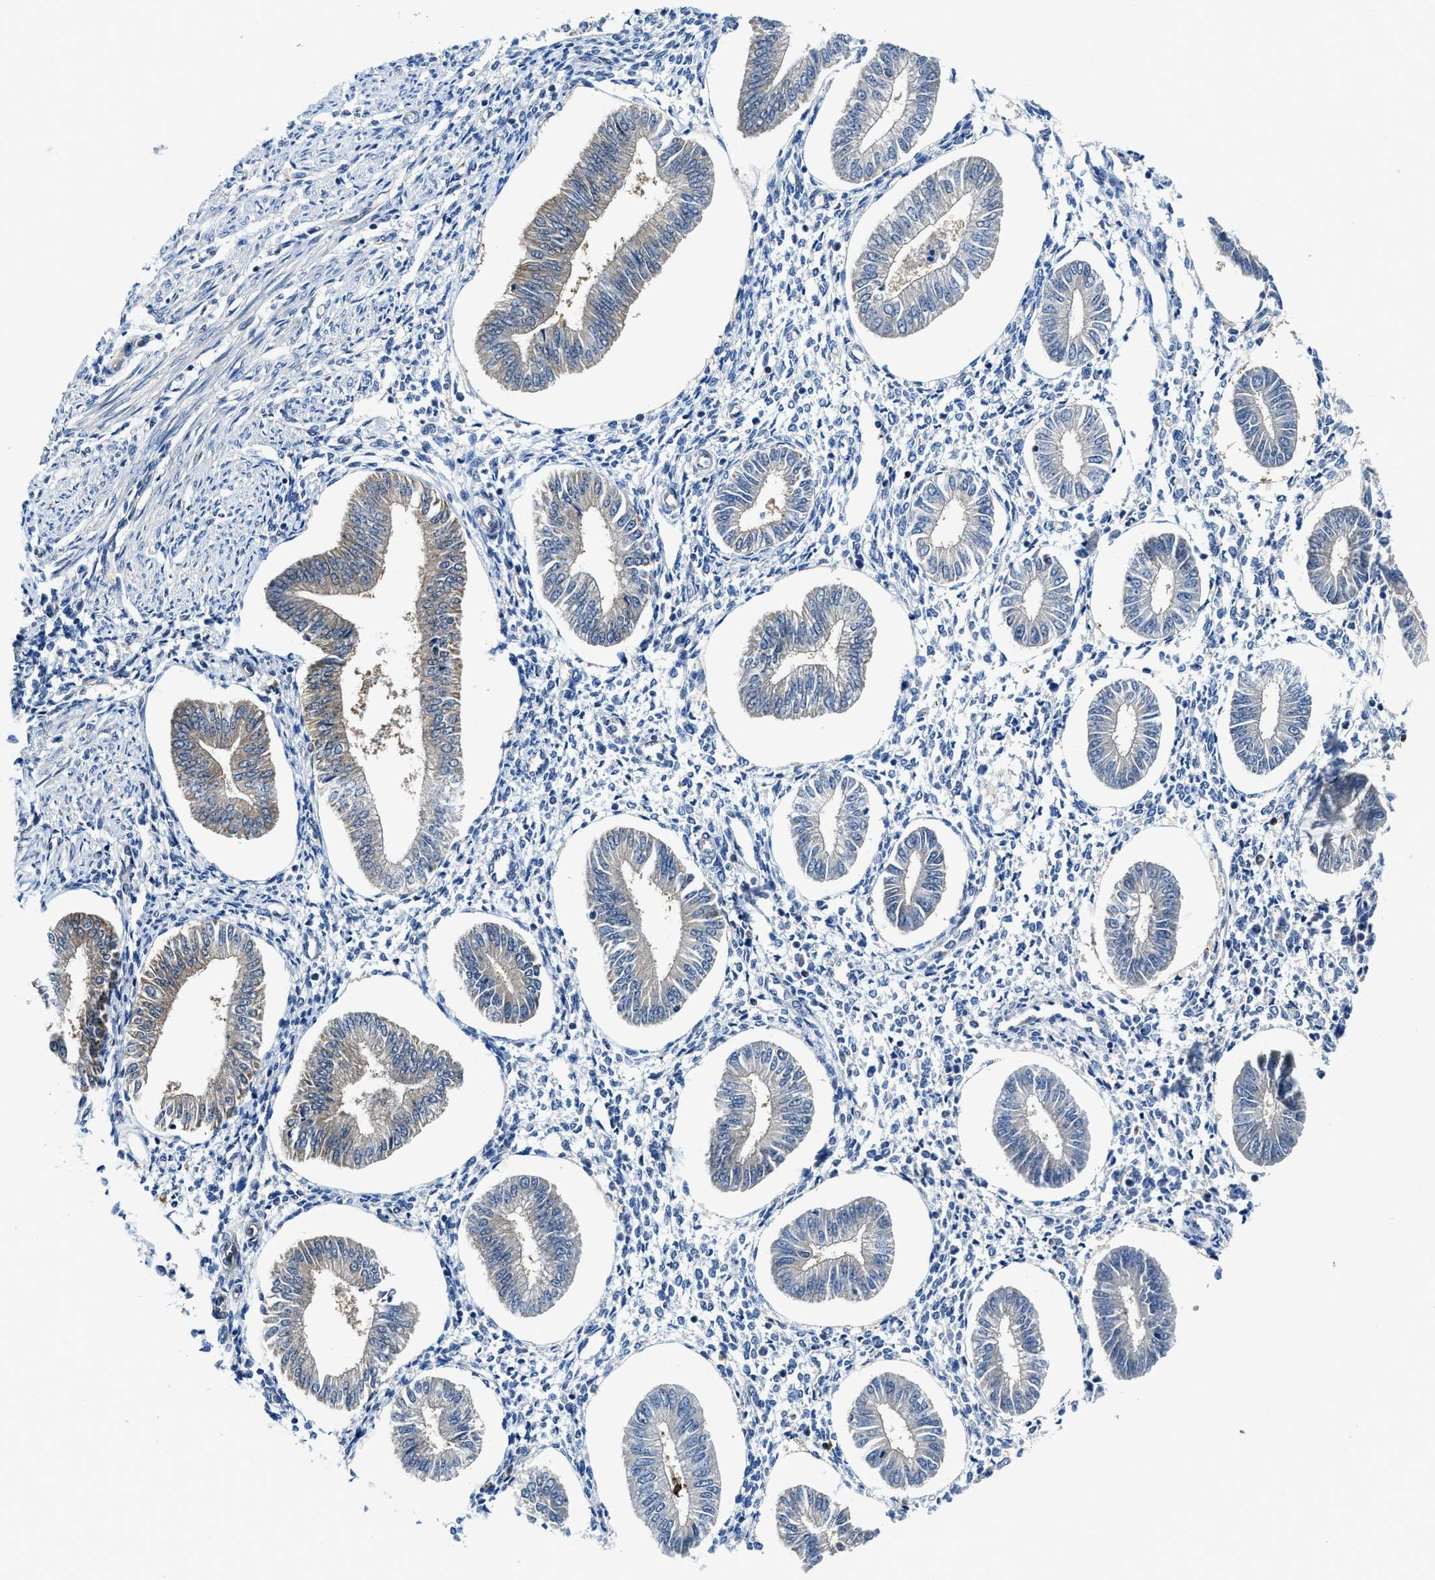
{"staining": {"intensity": "negative", "quantity": "none", "location": "none"}, "tissue": "endometrium", "cell_type": "Cells in endometrial stroma", "image_type": "normal", "snomed": [{"axis": "morphology", "description": "Normal tissue, NOS"}, {"axis": "topography", "description": "Endometrium"}], "caption": "Immunohistochemistry histopathology image of benign endometrium stained for a protein (brown), which reveals no expression in cells in endometrial stroma.", "gene": "LTA4H", "patient": {"sex": "female", "age": 50}}